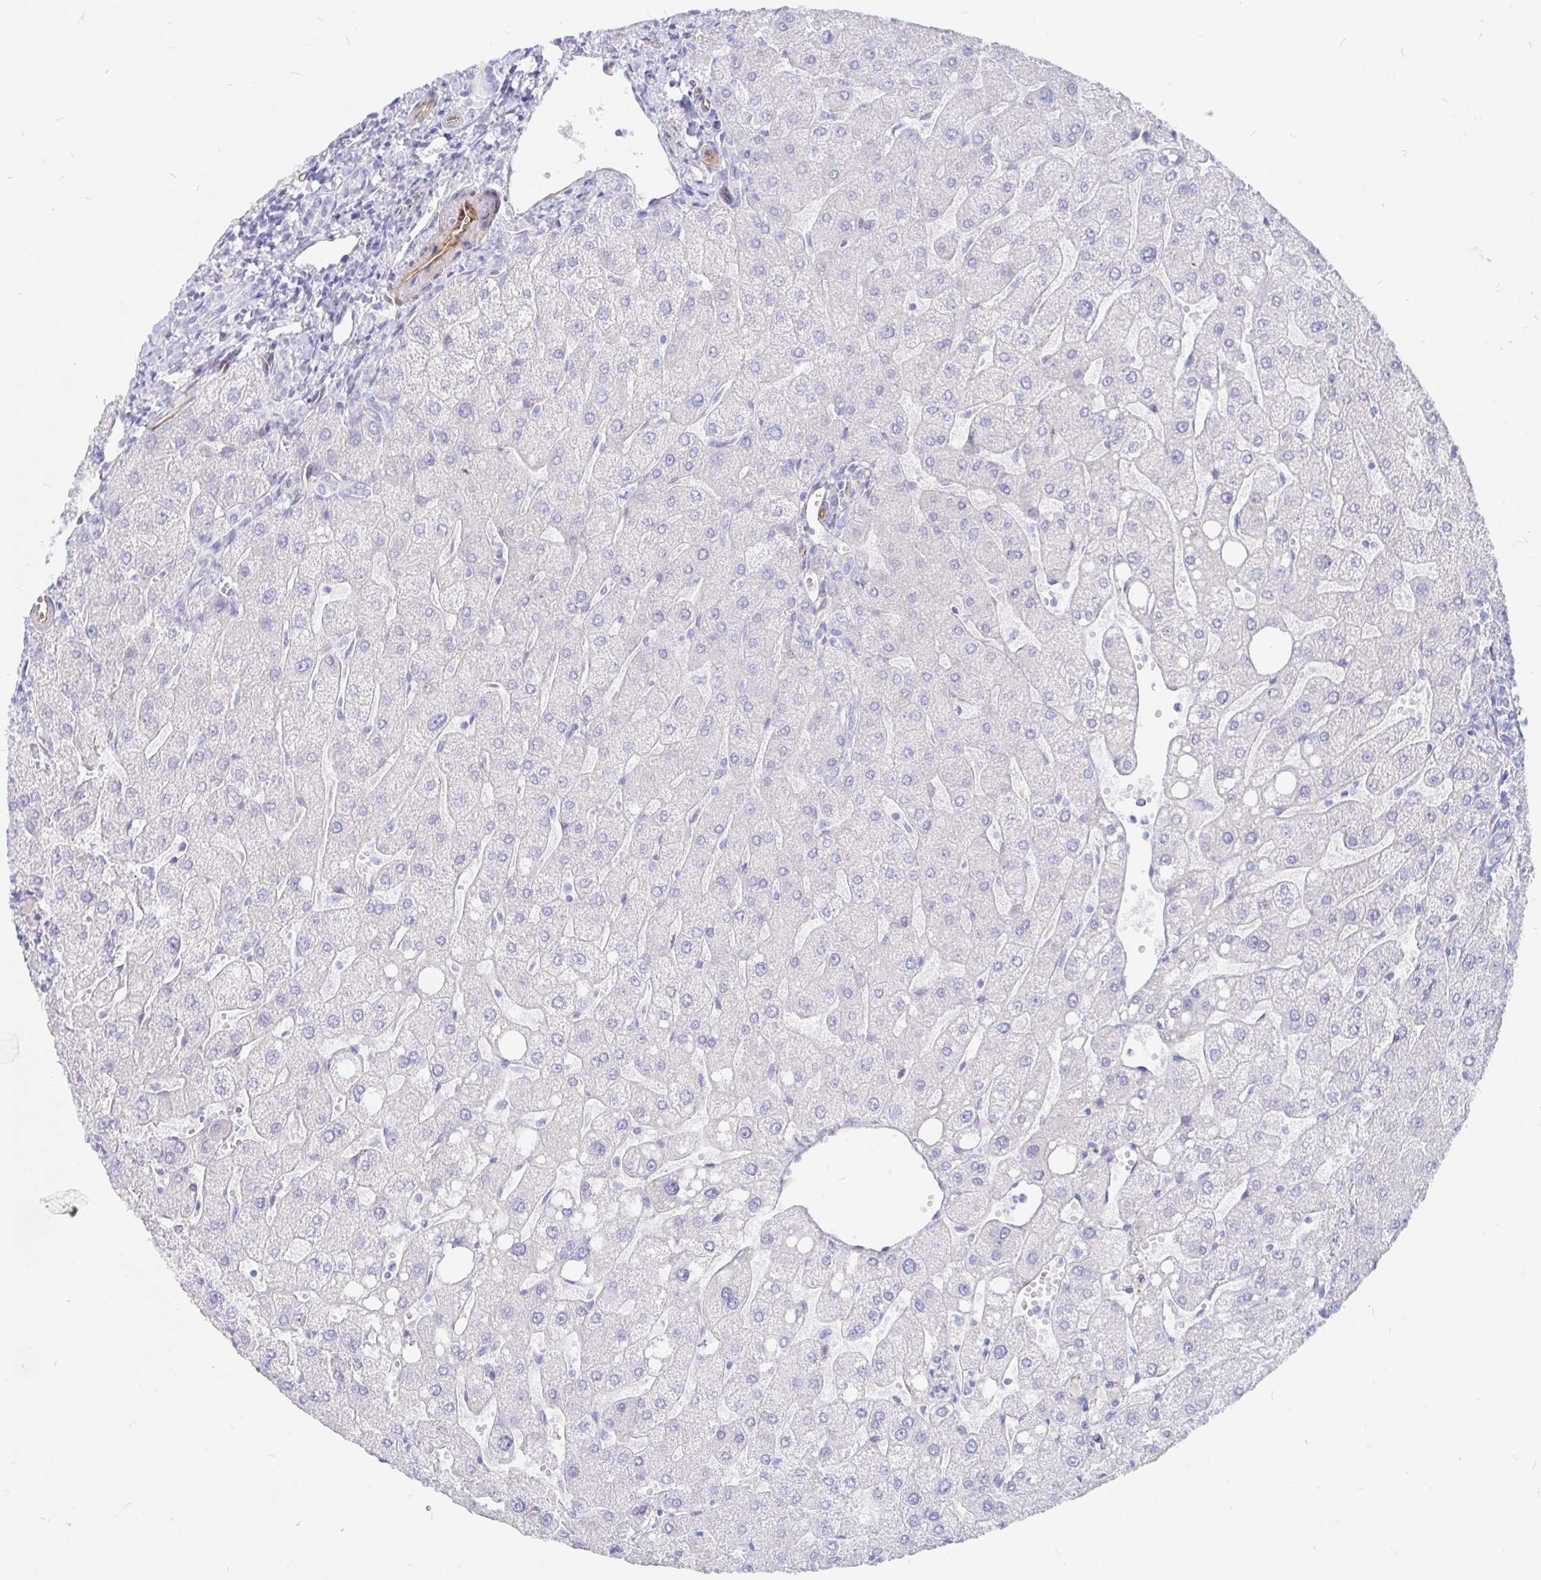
{"staining": {"intensity": "negative", "quantity": "none", "location": "none"}, "tissue": "liver", "cell_type": "Cholangiocytes", "image_type": "normal", "snomed": [{"axis": "morphology", "description": "Normal tissue, NOS"}, {"axis": "topography", "description": "Liver"}], "caption": "Immunohistochemistry image of benign liver: liver stained with DAB demonstrates no significant protein staining in cholangiocytes.", "gene": "COX16", "patient": {"sex": "male", "age": 67}}